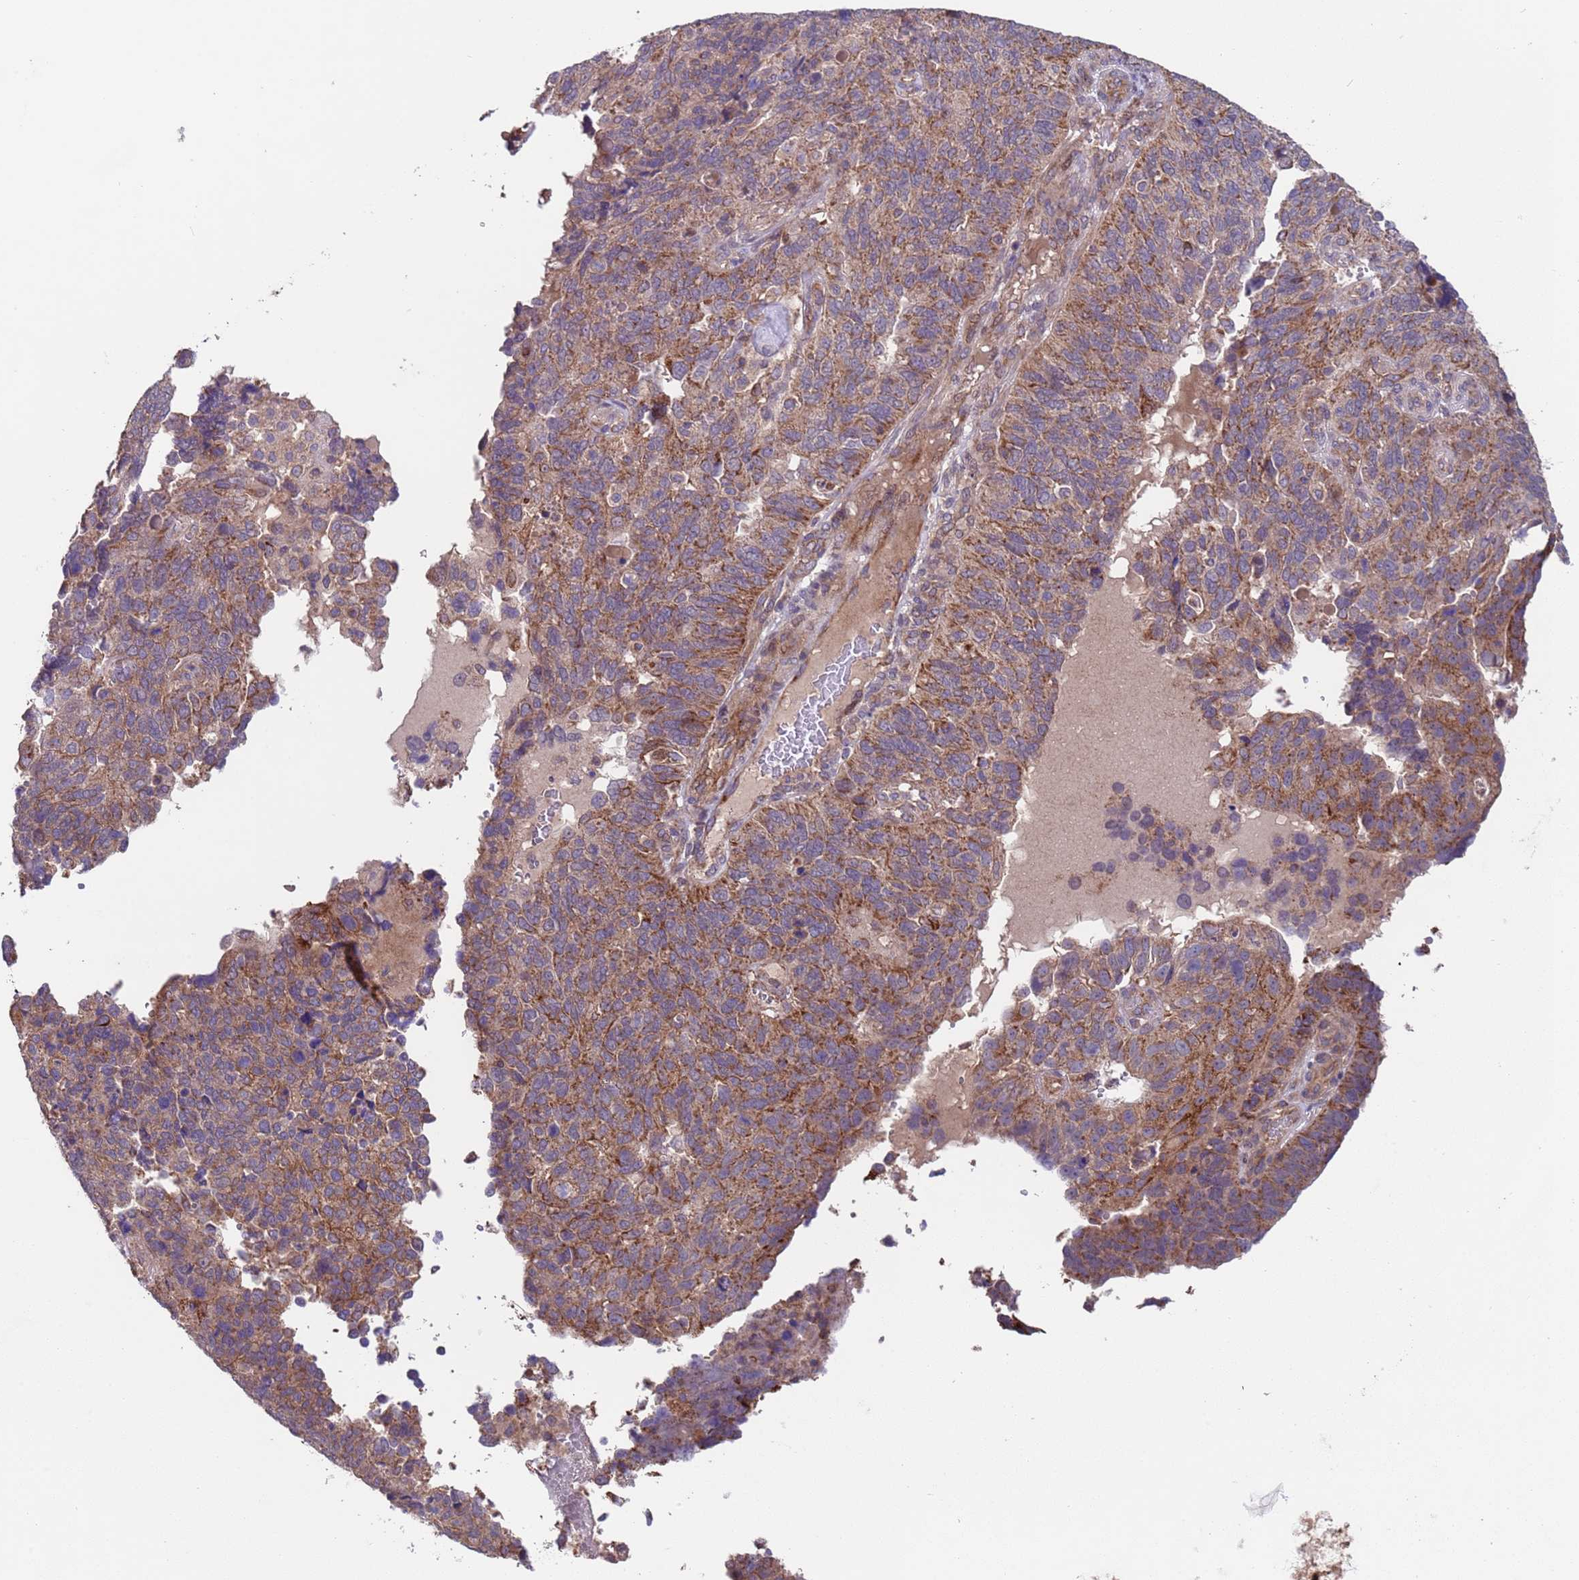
{"staining": {"intensity": "moderate", "quantity": ">75%", "location": "cytoplasmic/membranous"}, "tissue": "endometrial cancer", "cell_type": "Tumor cells", "image_type": "cancer", "snomed": [{"axis": "morphology", "description": "Adenocarcinoma, NOS"}, {"axis": "topography", "description": "Endometrium"}], "caption": "IHC of human endometrial cancer (adenocarcinoma) reveals medium levels of moderate cytoplasmic/membranous expression in about >75% of tumor cells. (DAB (3,3'-diaminobenzidine) IHC, brown staining for protein, blue staining for nuclei).", "gene": "ACAD8", "patient": {"sex": "female", "age": 66}}